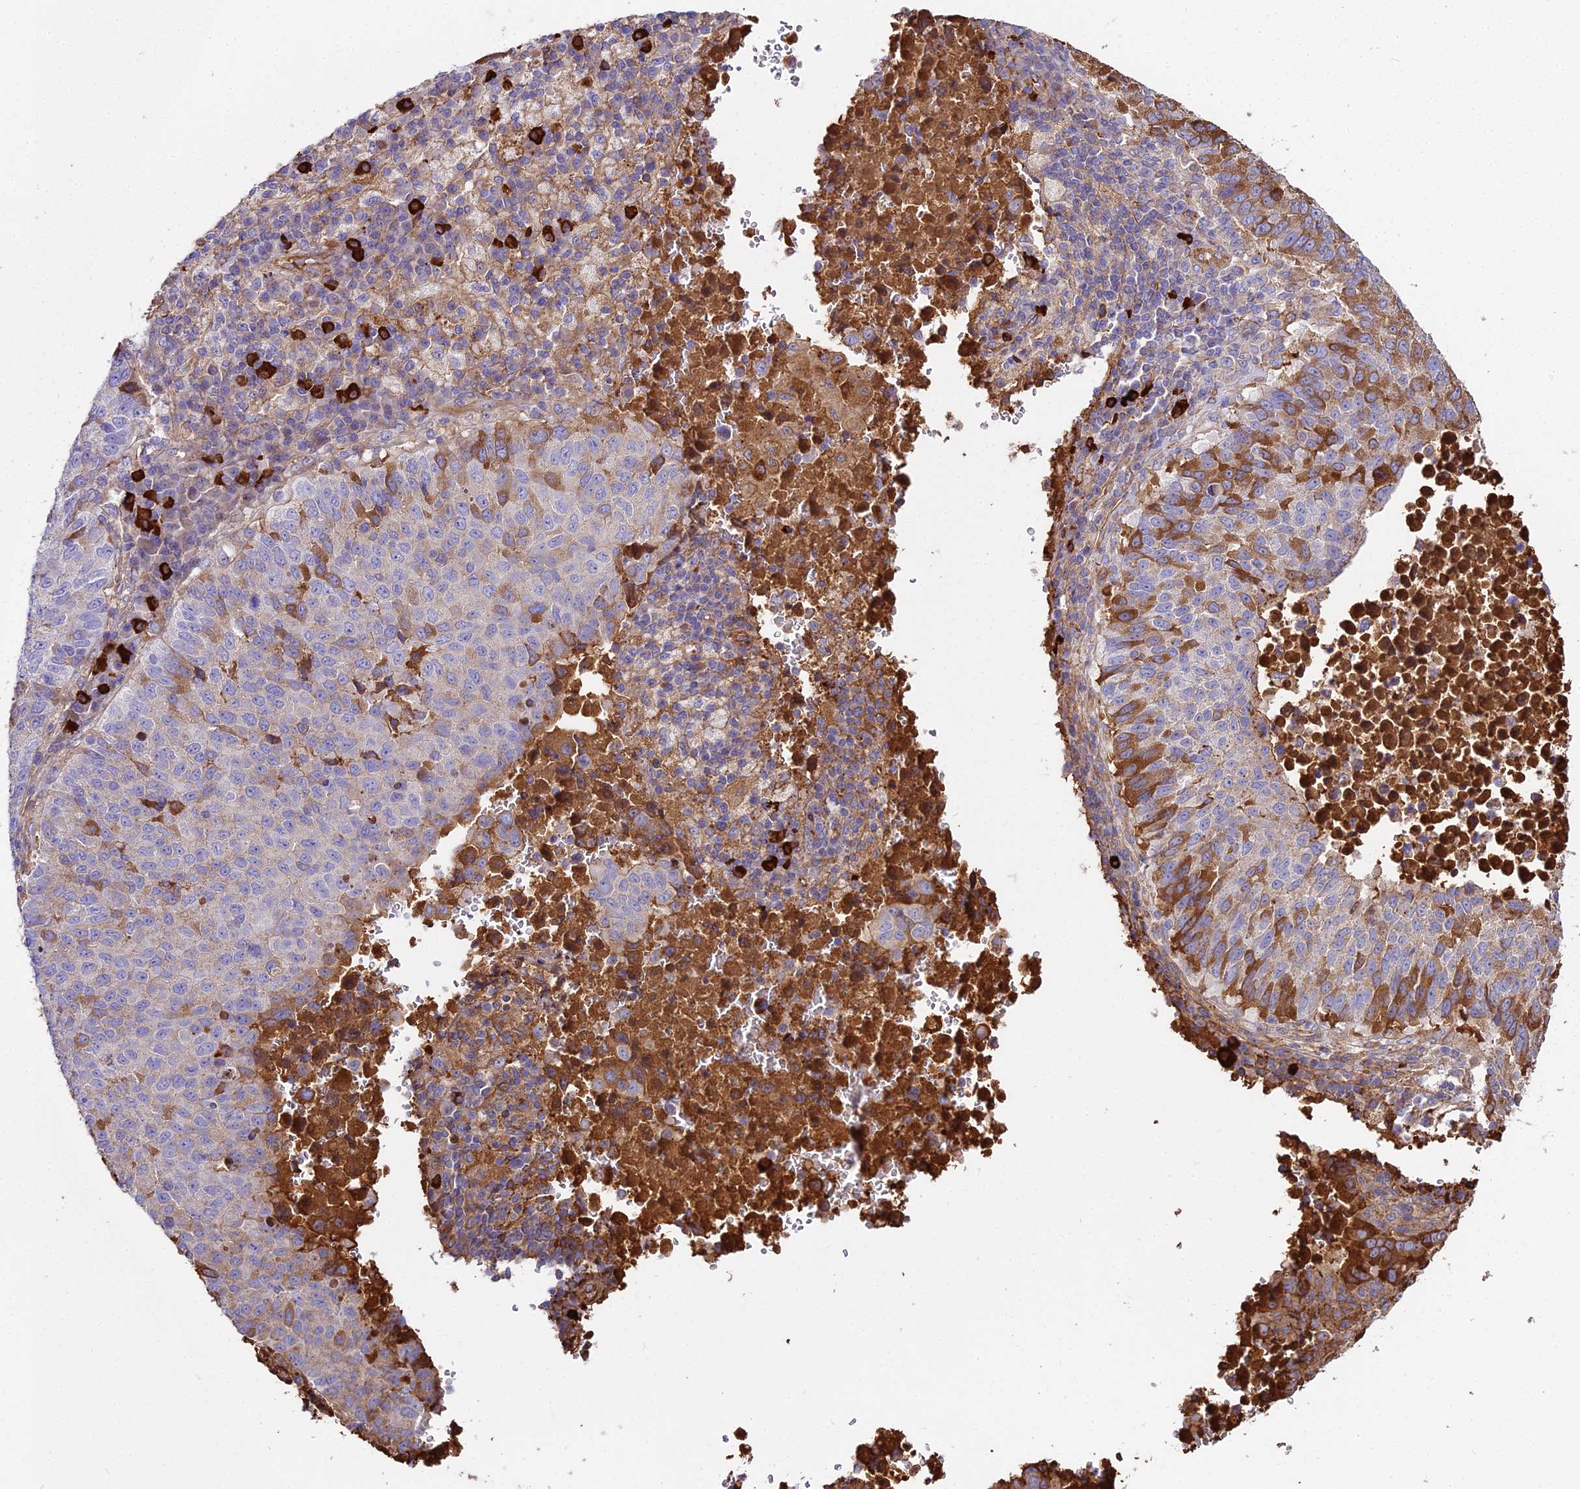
{"staining": {"intensity": "moderate", "quantity": "<25%", "location": "cytoplasmic/membranous"}, "tissue": "lung cancer", "cell_type": "Tumor cells", "image_type": "cancer", "snomed": [{"axis": "morphology", "description": "Squamous cell carcinoma, NOS"}, {"axis": "topography", "description": "Lung"}], "caption": "A low amount of moderate cytoplasmic/membranous staining is appreciated in approximately <25% of tumor cells in lung cancer tissue.", "gene": "BEX4", "patient": {"sex": "male", "age": 73}}